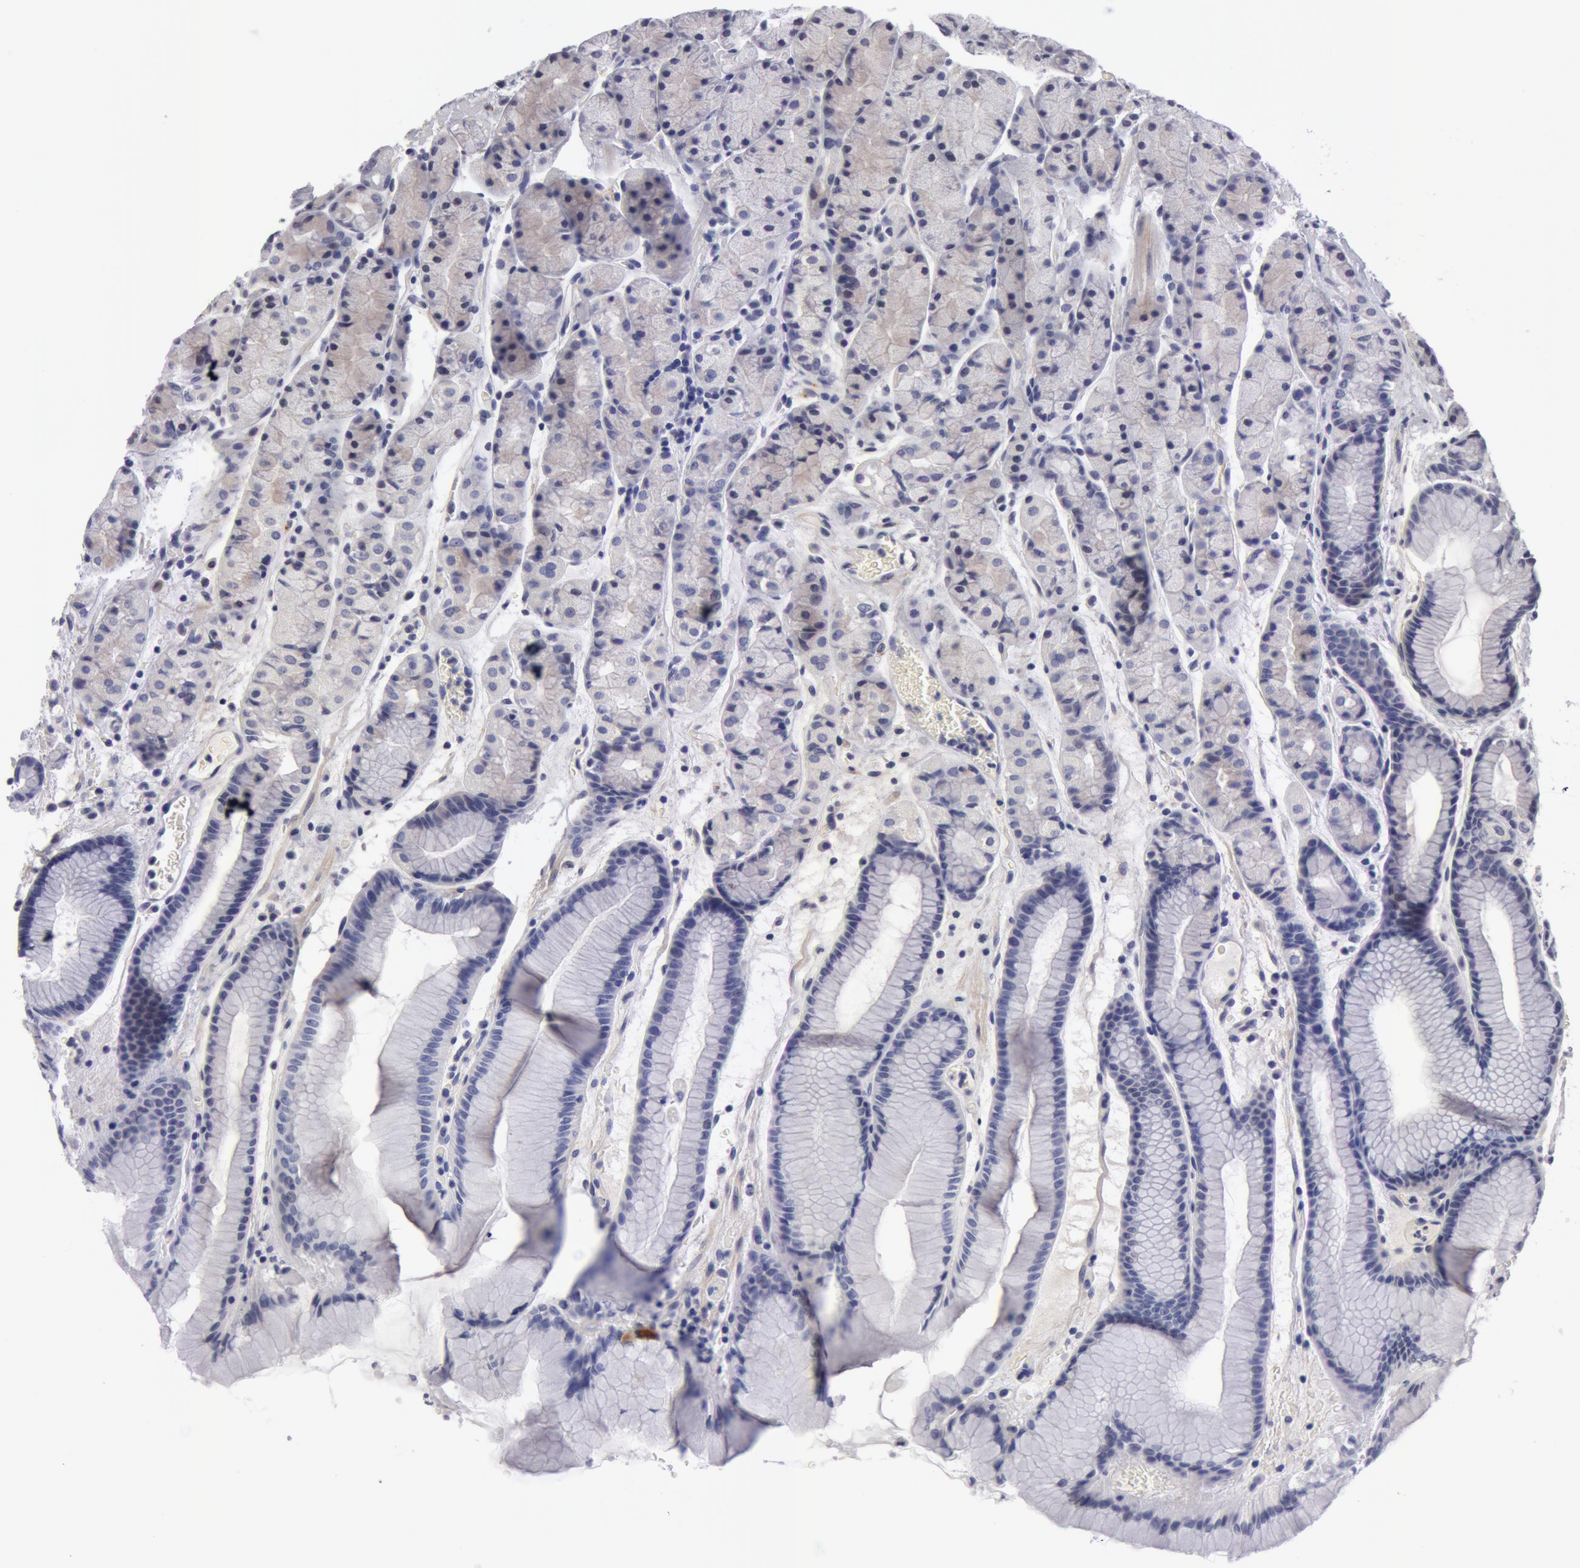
{"staining": {"intensity": "weak", "quantity": "<25%", "location": "cytoplasmic/membranous"}, "tissue": "stomach", "cell_type": "Glandular cells", "image_type": "normal", "snomed": [{"axis": "morphology", "description": "Normal tissue, NOS"}, {"axis": "topography", "description": "Stomach, upper"}], "caption": "Micrograph shows no protein staining in glandular cells of unremarkable stomach. (DAB immunohistochemistry visualized using brightfield microscopy, high magnification).", "gene": "NLGN4X", "patient": {"sex": "male", "age": 72}}